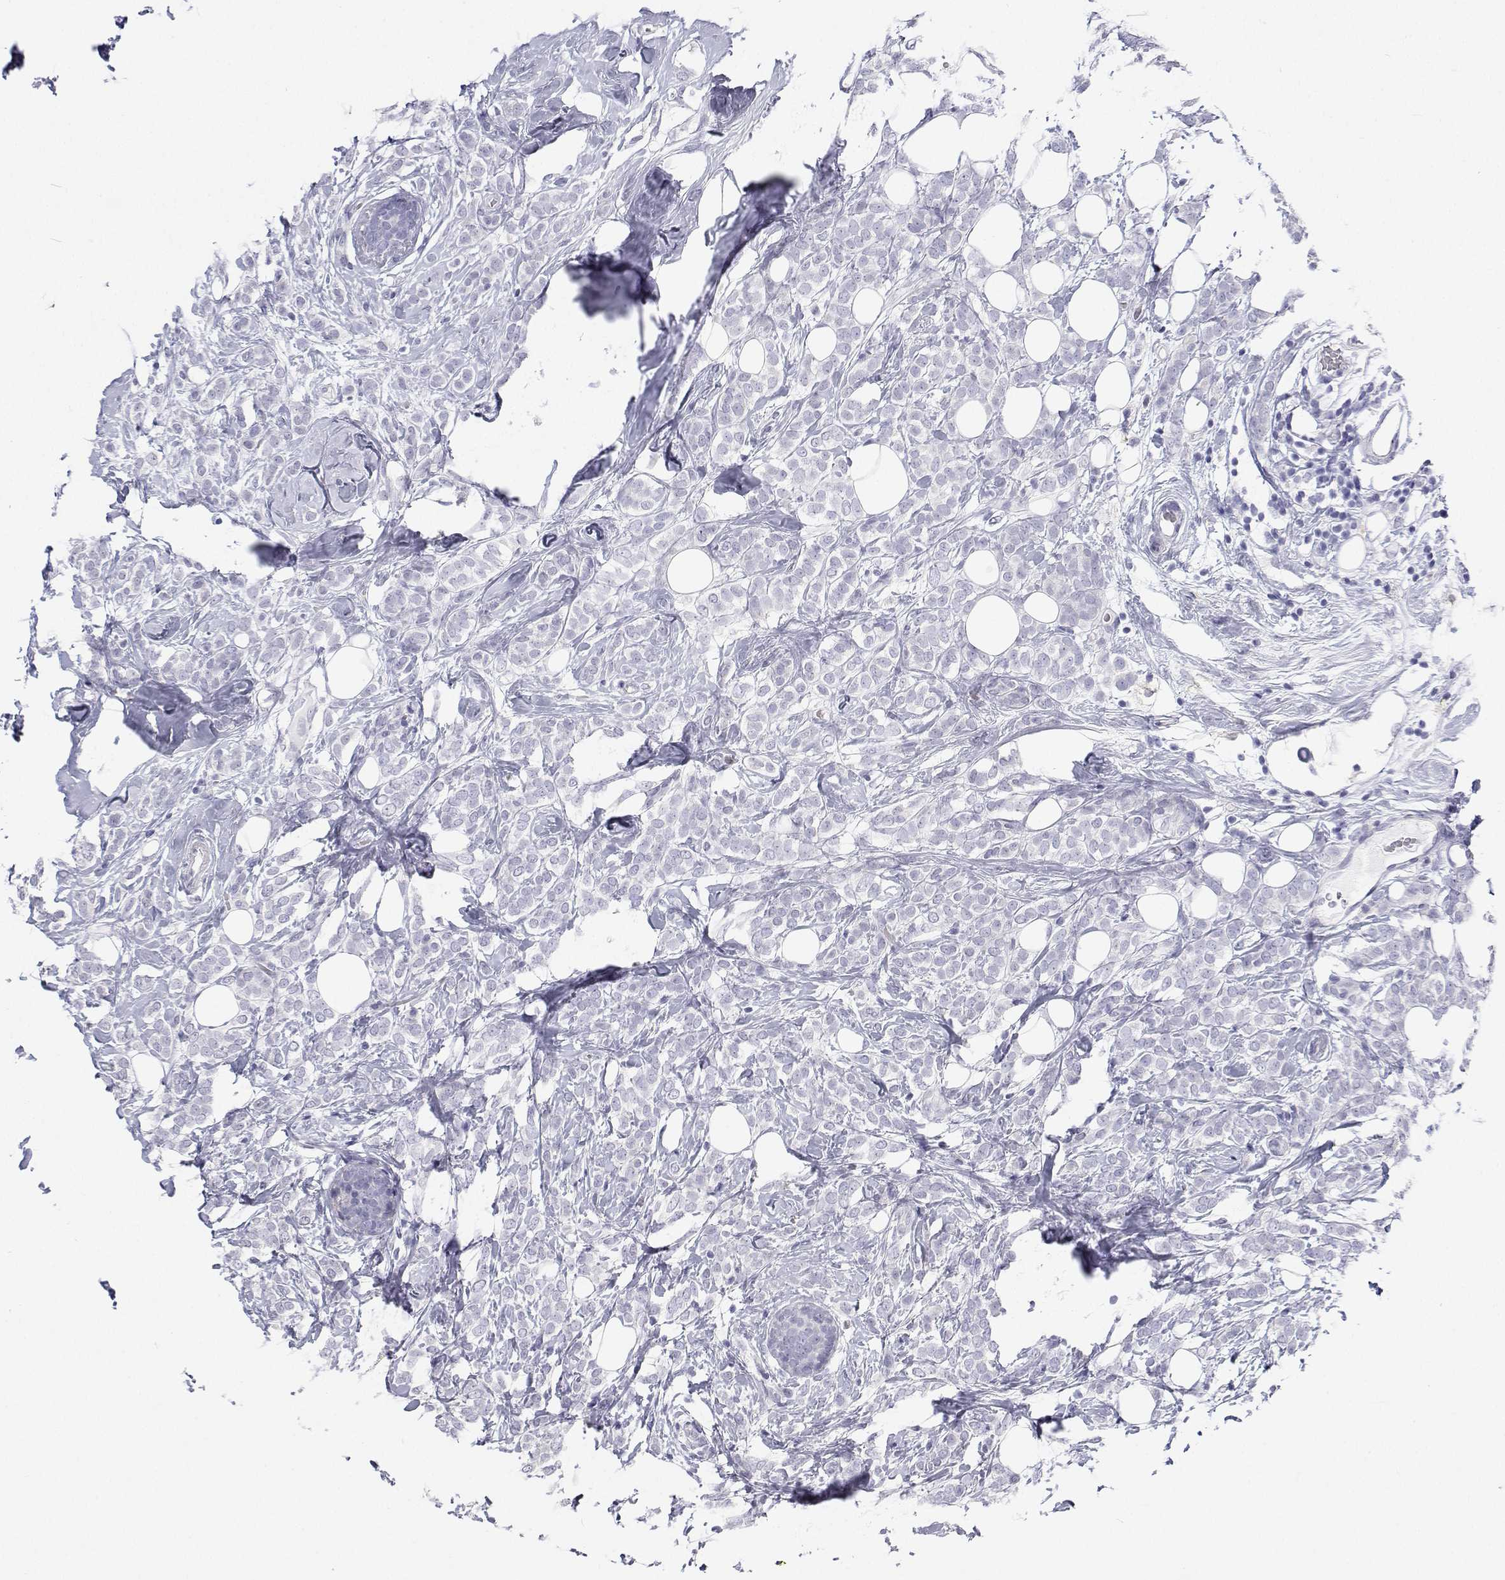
{"staining": {"intensity": "negative", "quantity": "none", "location": "none"}, "tissue": "breast cancer", "cell_type": "Tumor cells", "image_type": "cancer", "snomed": [{"axis": "morphology", "description": "Lobular carcinoma"}, {"axis": "topography", "description": "Breast"}], "caption": "Tumor cells show no significant positivity in breast cancer.", "gene": "TTN", "patient": {"sex": "female", "age": 49}}